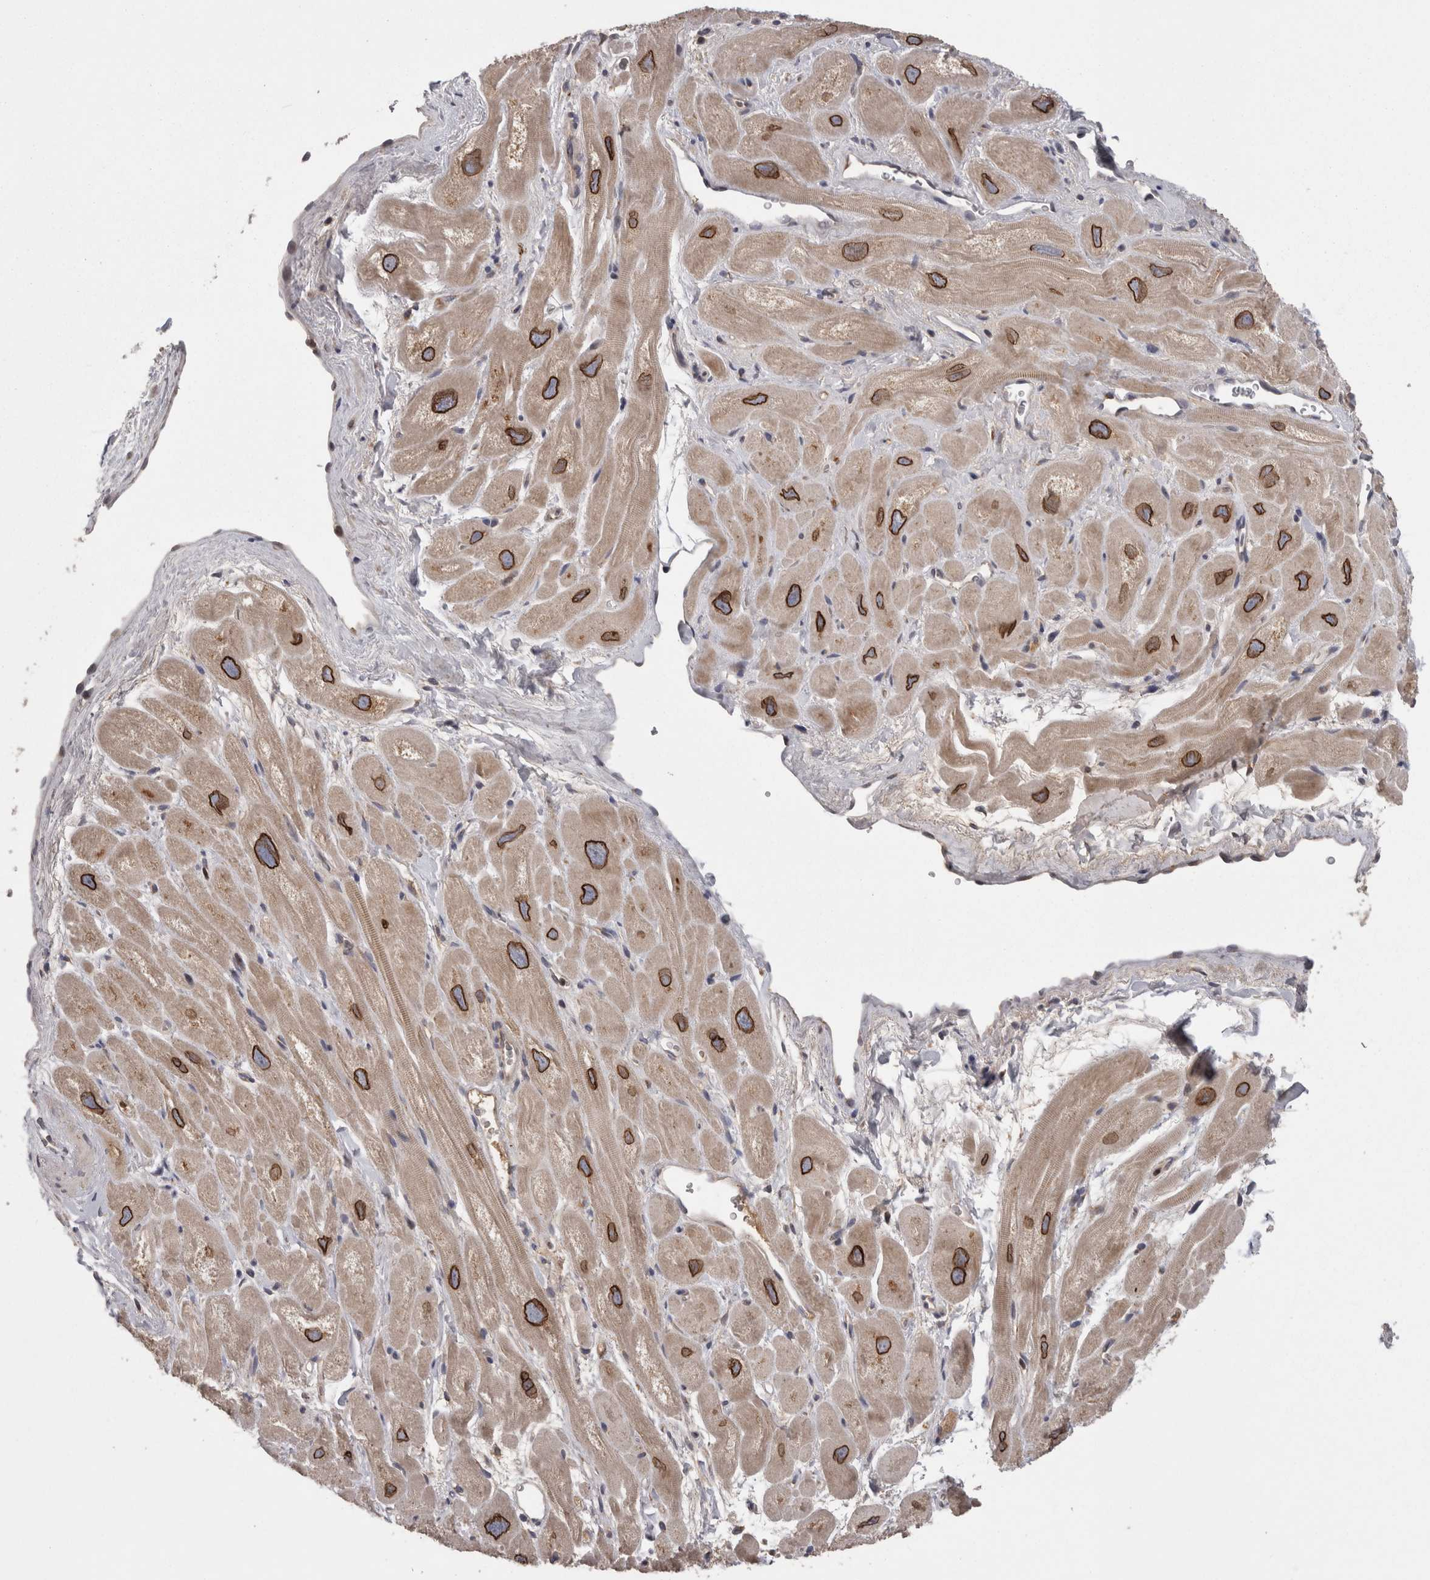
{"staining": {"intensity": "strong", "quantity": ">75%", "location": "cytoplasmic/membranous,nuclear"}, "tissue": "heart muscle", "cell_type": "Cardiomyocytes", "image_type": "normal", "snomed": [{"axis": "morphology", "description": "Normal tissue, NOS"}, {"axis": "topography", "description": "Heart"}], "caption": "Unremarkable heart muscle exhibits strong cytoplasmic/membranous,nuclear expression in approximately >75% of cardiomyocytes, visualized by immunohistochemistry. The staining was performed using DAB (3,3'-diaminobenzidine), with brown indicating positive protein expression. Nuclei are stained blue with hematoxylin.", "gene": "PCM1", "patient": {"sex": "male", "age": 49}}